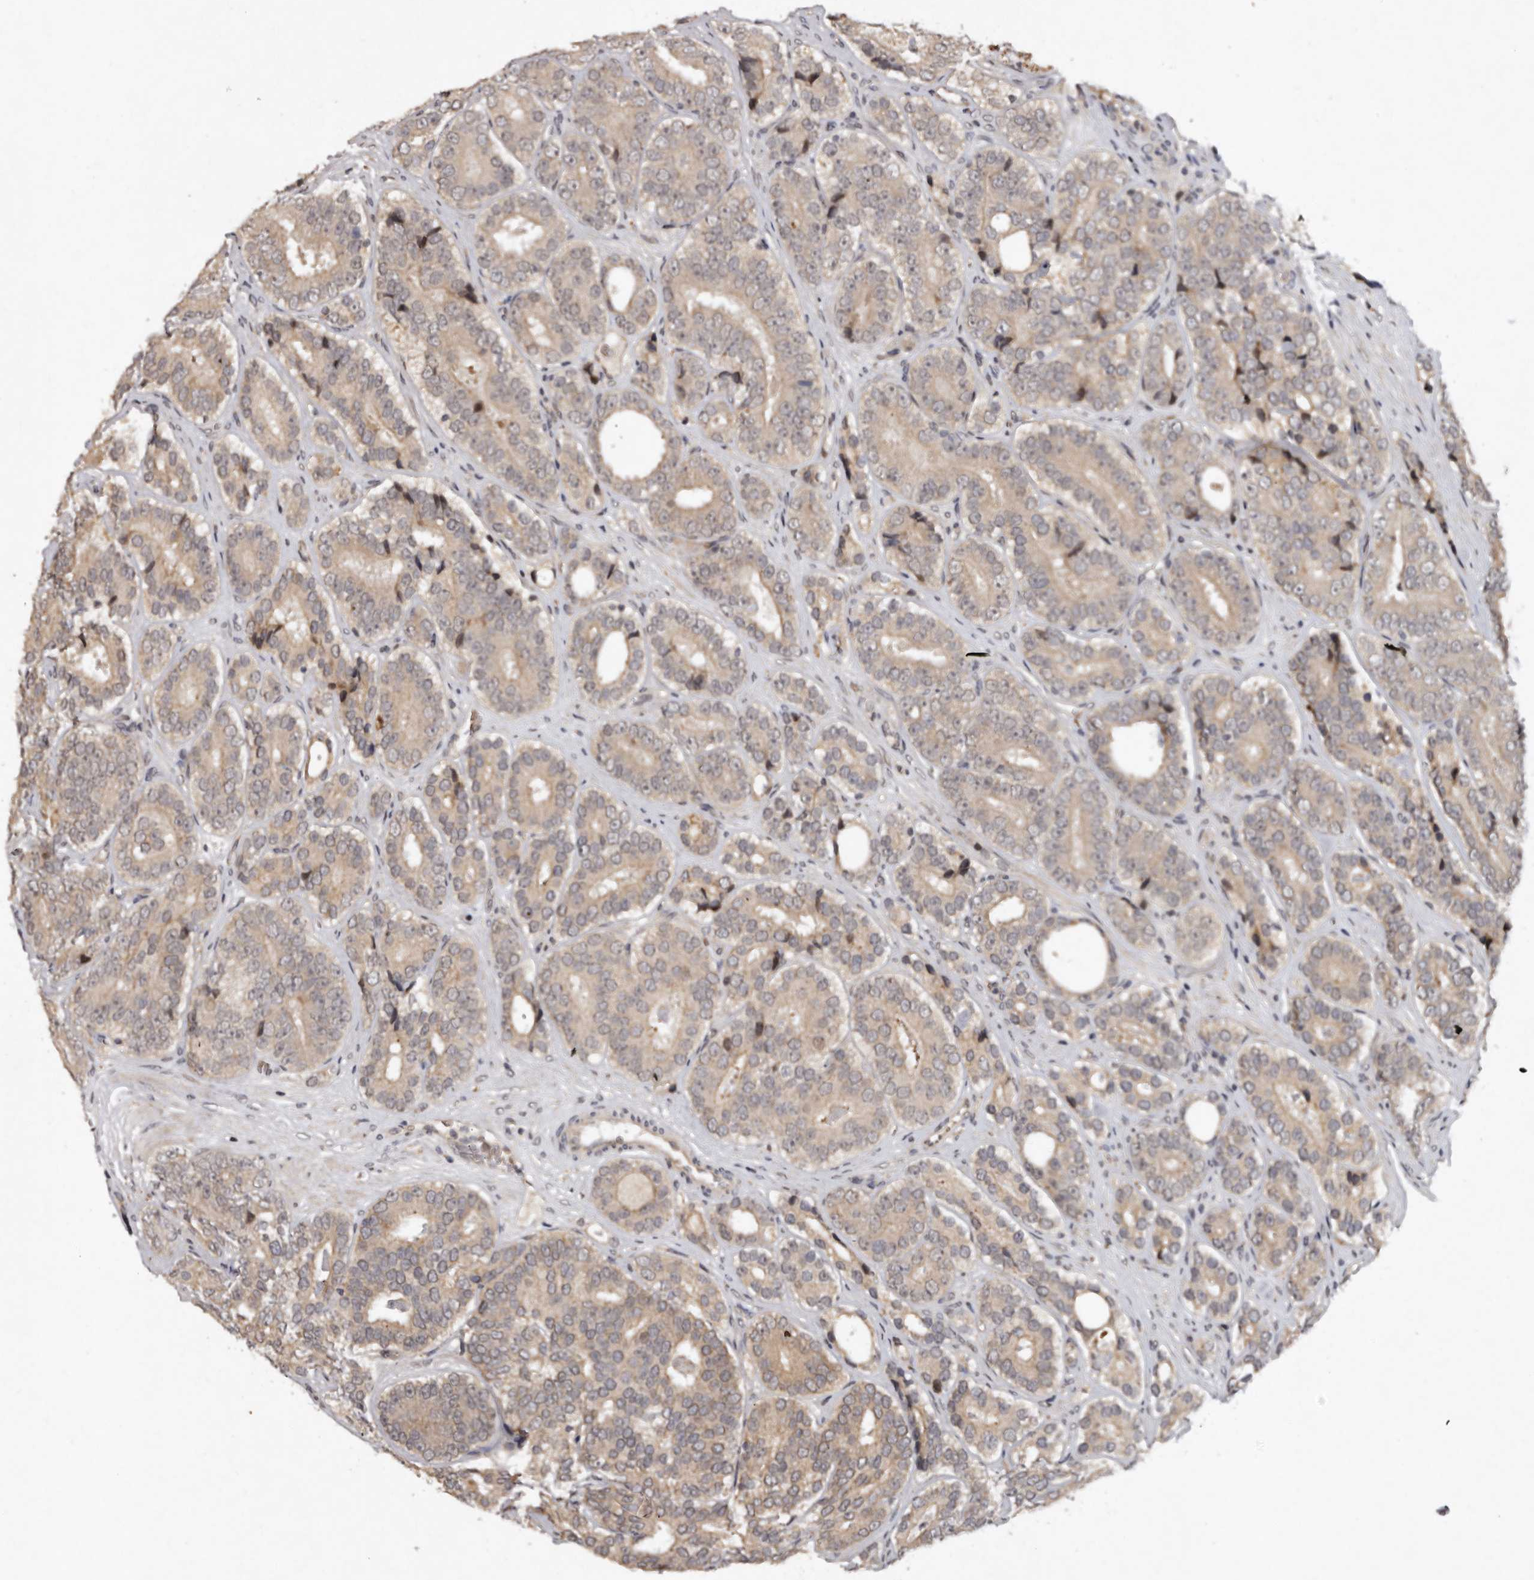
{"staining": {"intensity": "moderate", "quantity": ">75%", "location": "cytoplasmic/membranous"}, "tissue": "prostate cancer", "cell_type": "Tumor cells", "image_type": "cancer", "snomed": [{"axis": "morphology", "description": "Adenocarcinoma, High grade"}, {"axis": "topography", "description": "Prostate"}], "caption": "Protein staining of adenocarcinoma (high-grade) (prostate) tissue shows moderate cytoplasmic/membranous staining in about >75% of tumor cells.", "gene": "ABL1", "patient": {"sex": "male", "age": 56}}